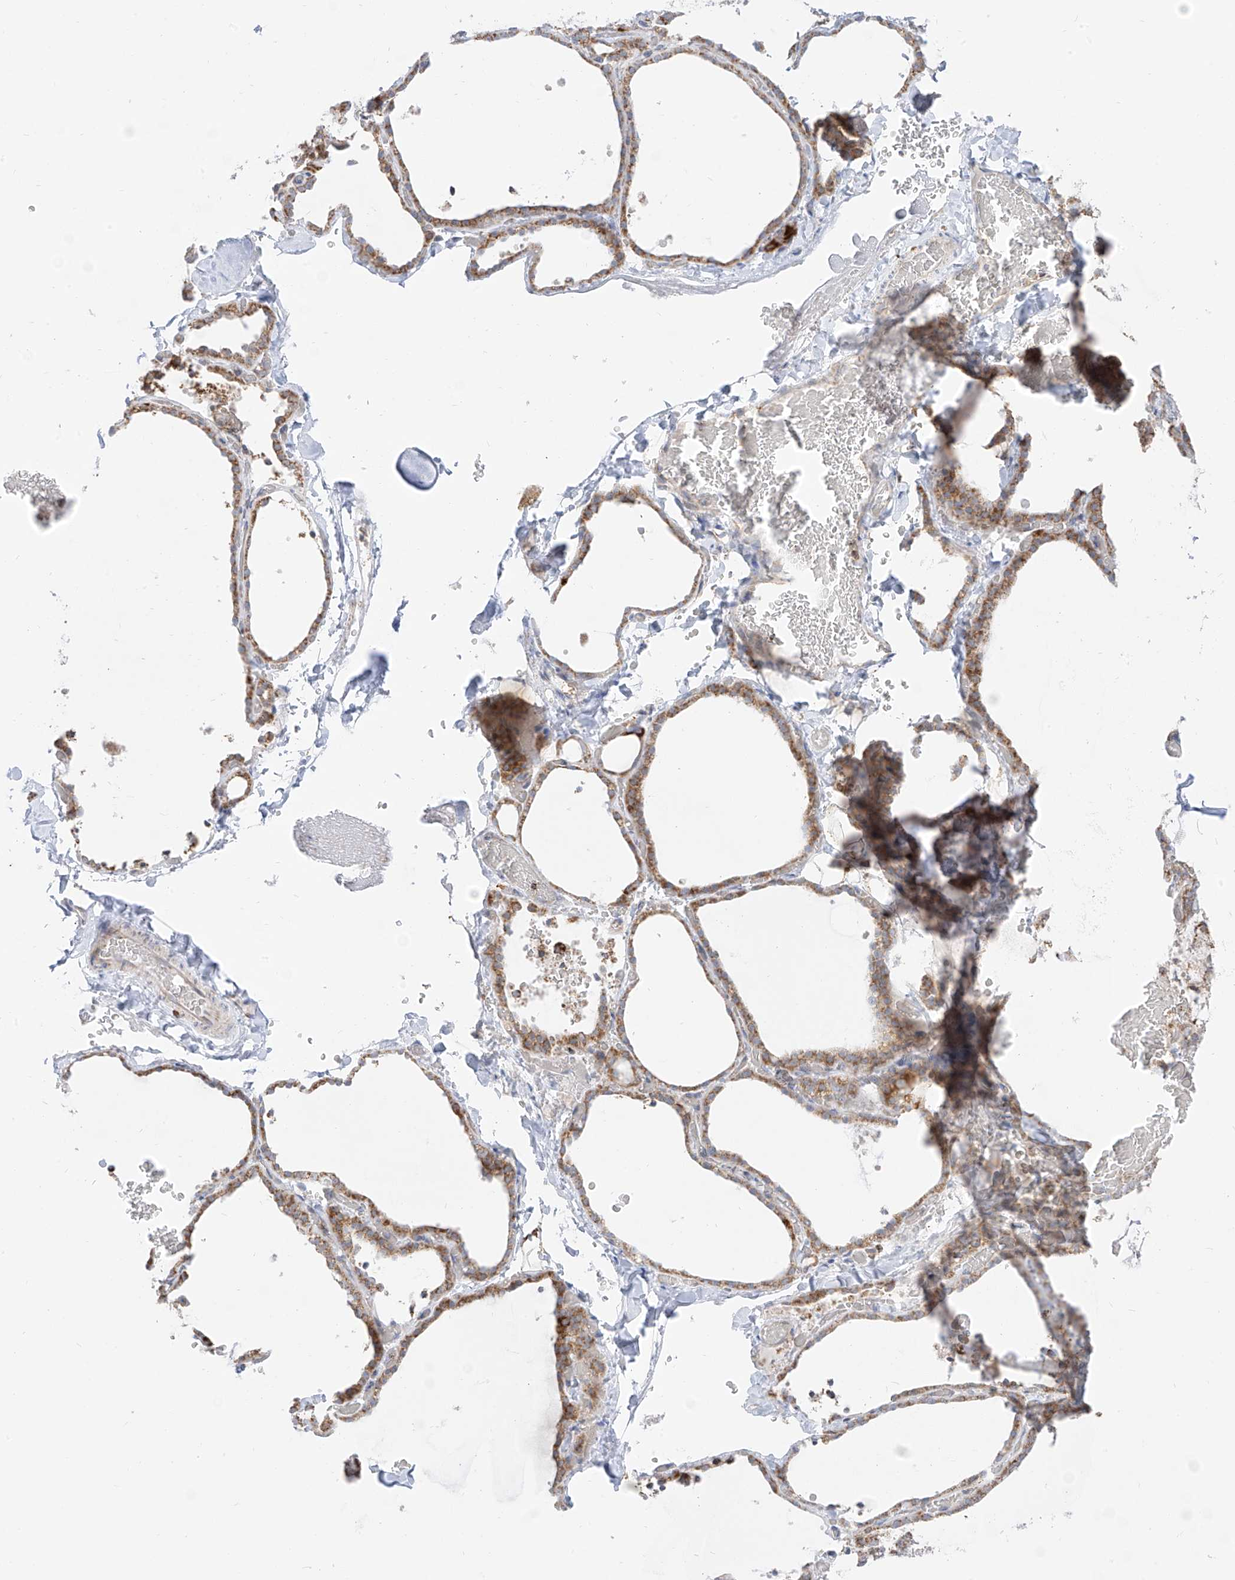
{"staining": {"intensity": "moderate", "quantity": ">75%", "location": "cytoplasmic/membranous"}, "tissue": "thyroid gland", "cell_type": "Glandular cells", "image_type": "normal", "snomed": [{"axis": "morphology", "description": "Normal tissue, NOS"}, {"axis": "topography", "description": "Thyroid gland"}], "caption": "Immunohistochemical staining of benign thyroid gland shows medium levels of moderate cytoplasmic/membranous expression in approximately >75% of glandular cells. (brown staining indicates protein expression, while blue staining denotes nuclei).", "gene": "ETHE1", "patient": {"sex": "female", "age": 22}}